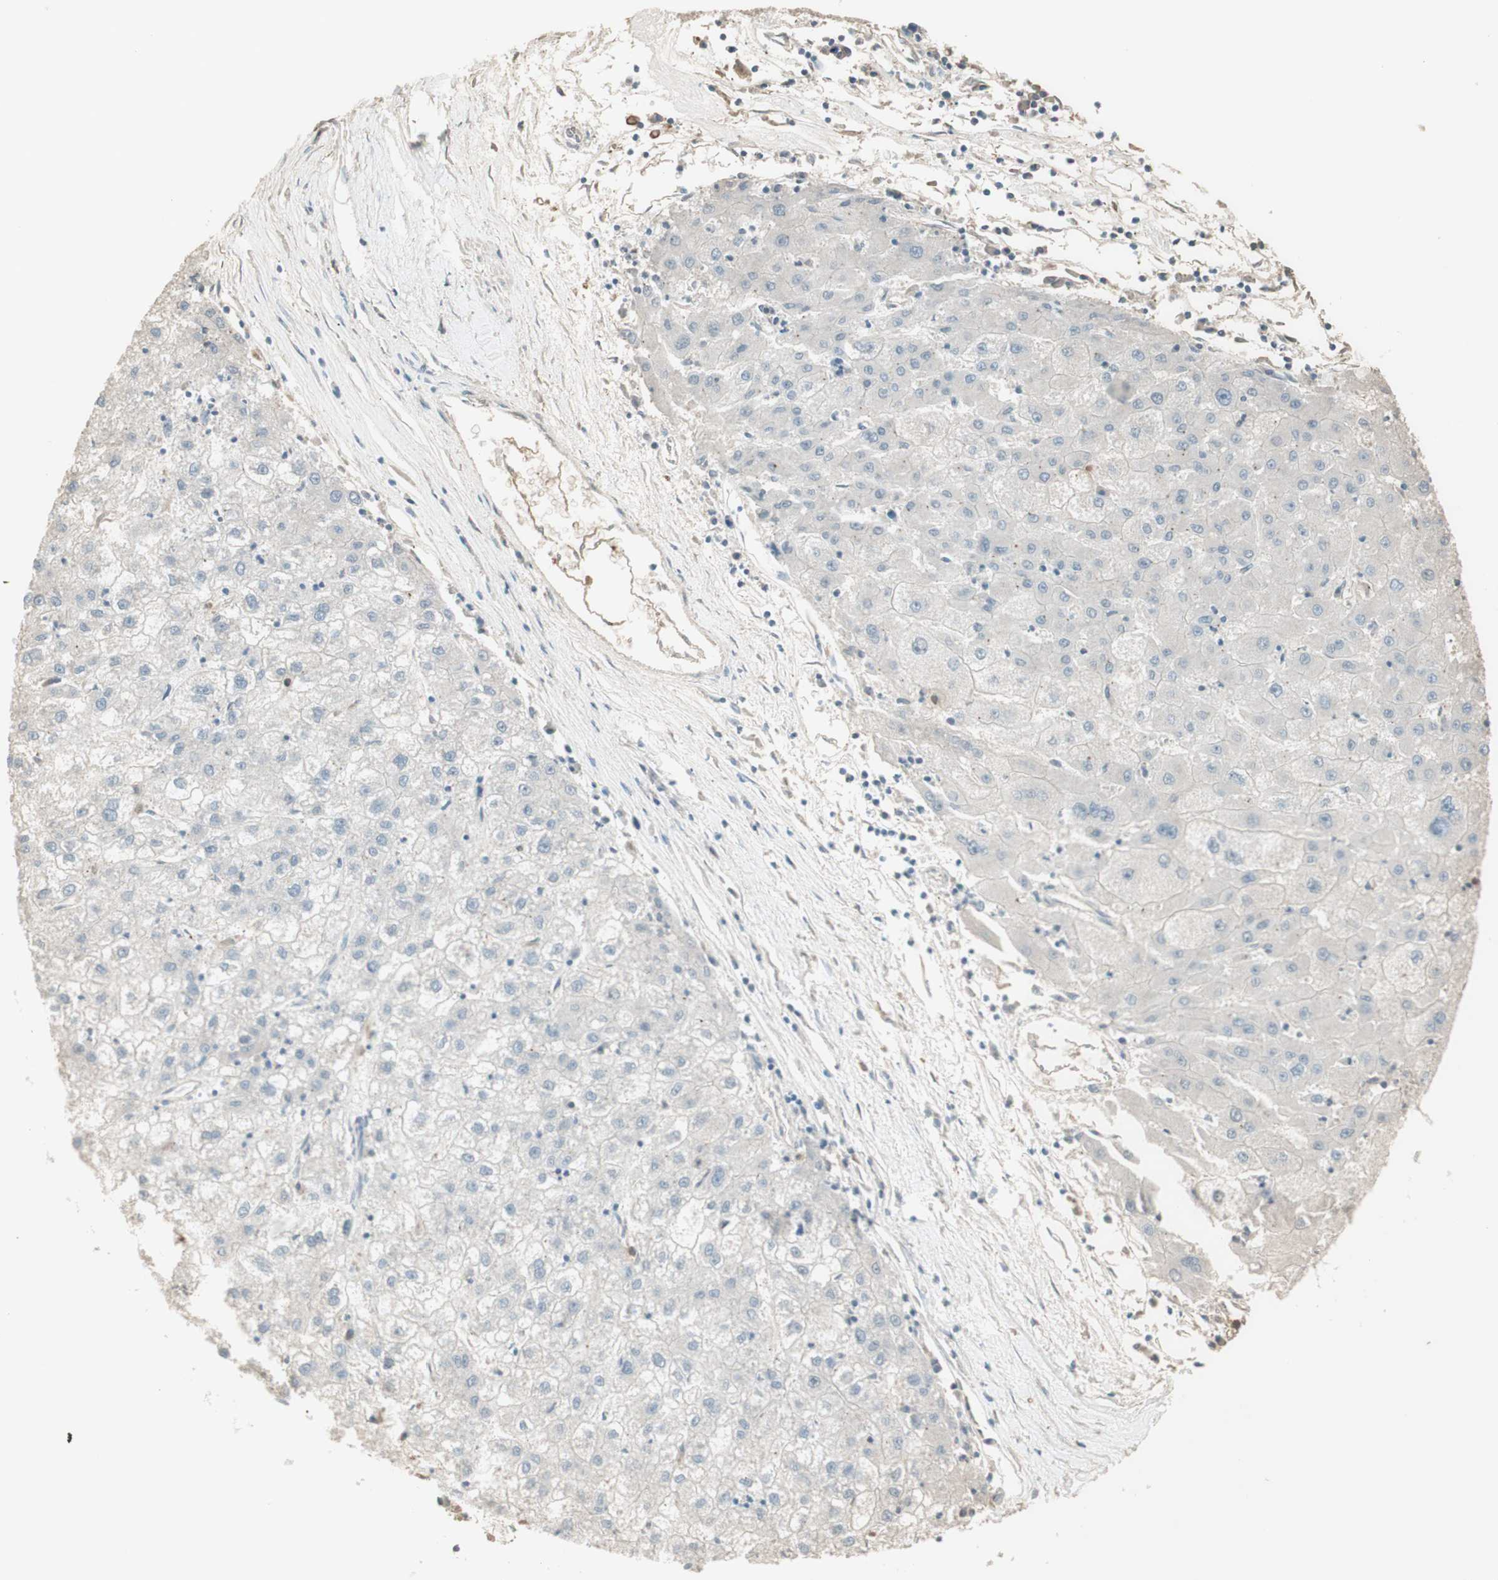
{"staining": {"intensity": "negative", "quantity": "none", "location": "none"}, "tissue": "liver cancer", "cell_type": "Tumor cells", "image_type": "cancer", "snomed": [{"axis": "morphology", "description": "Carcinoma, Hepatocellular, NOS"}, {"axis": "topography", "description": "Liver"}], "caption": "An immunohistochemistry histopathology image of hepatocellular carcinoma (liver) is shown. There is no staining in tumor cells of hepatocellular carcinoma (liver).", "gene": "IFNG", "patient": {"sex": "male", "age": 72}}